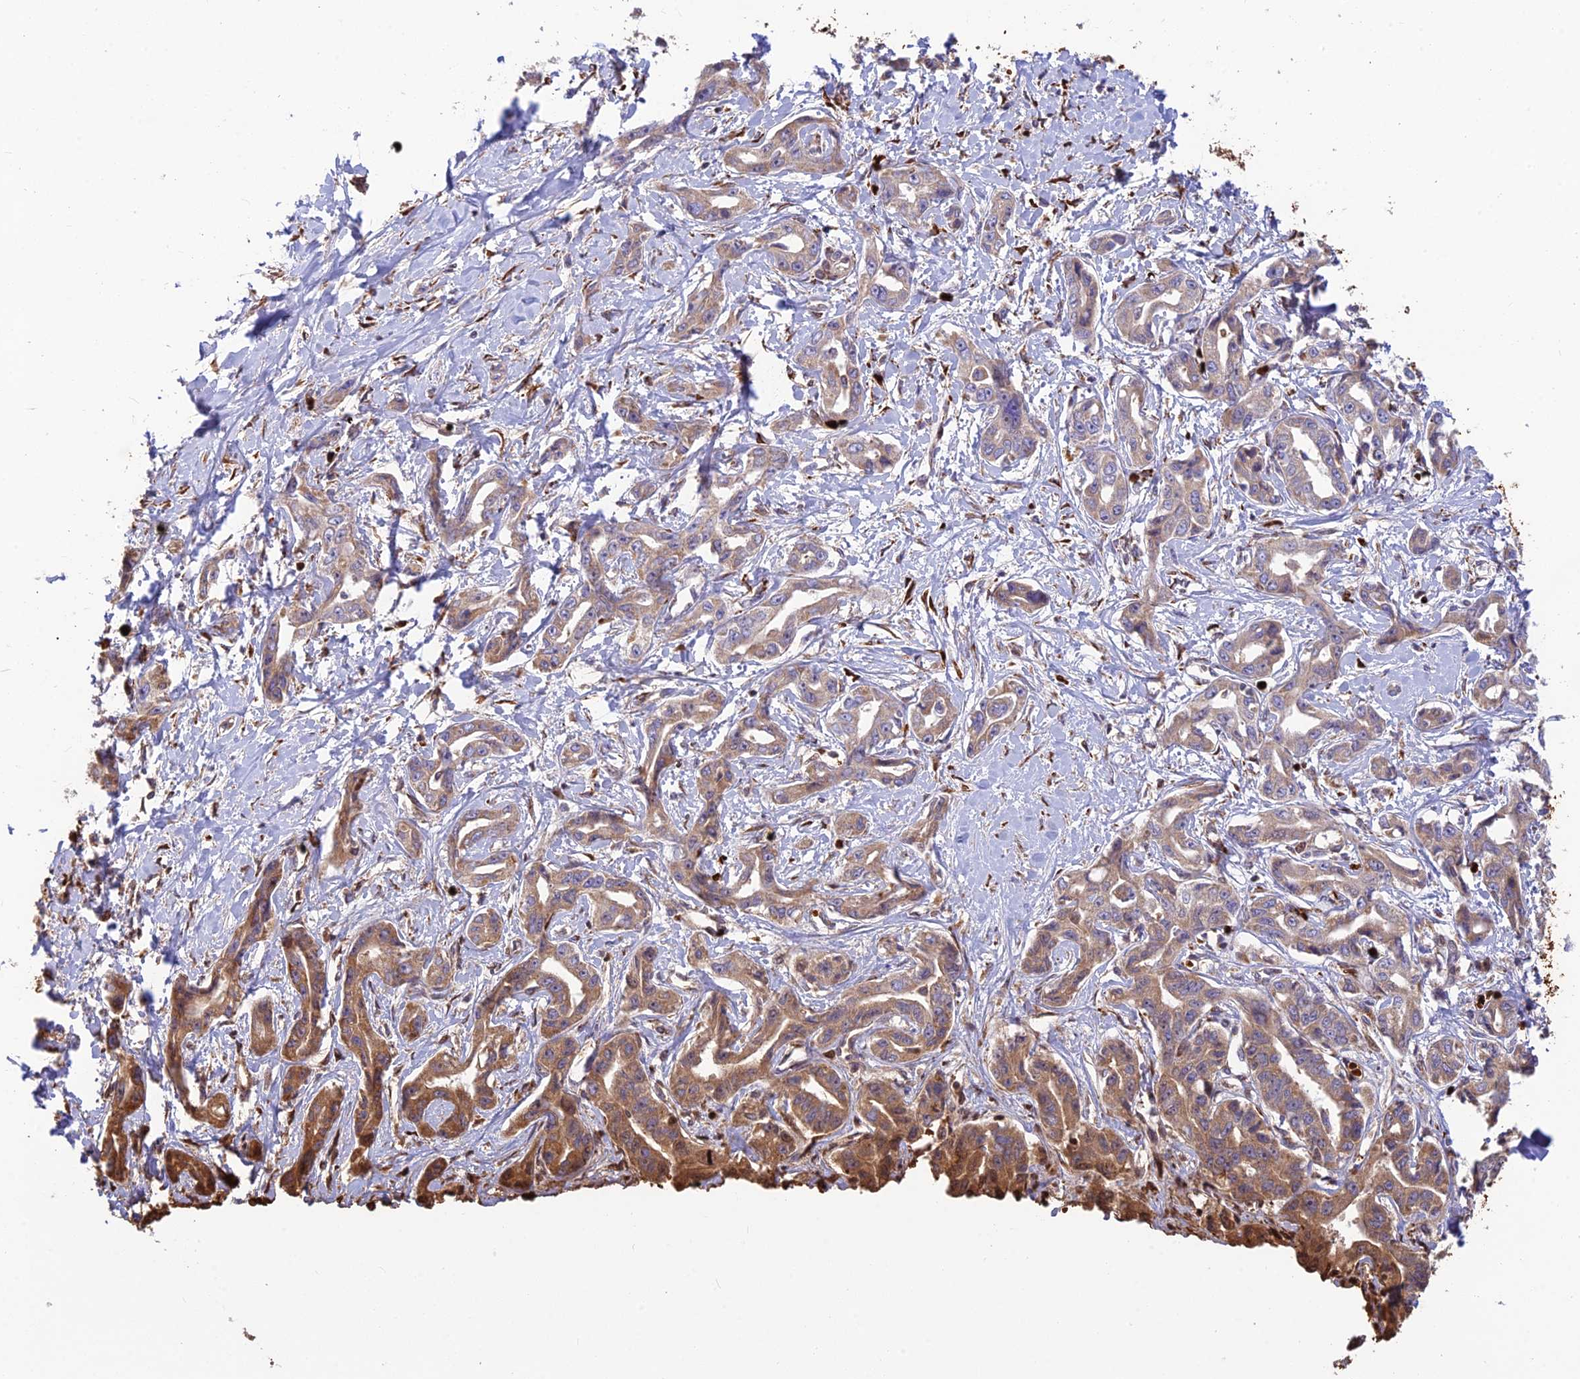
{"staining": {"intensity": "moderate", "quantity": "25%-75%", "location": "cytoplasmic/membranous"}, "tissue": "liver cancer", "cell_type": "Tumor cells", "image_type": "cancer", "snomed": [{"axis": "morphology", "description": "Cholangiocarcinoma"}, {"axis": "topography", "description": "Liver"}], "caption": "Protein staining exhibits moderate cytoplasmic/membranous positivity in about 25%-75% of tumor cells in cholangiocarcinoma (liver).", "gene": "UFSP2", "patient": {"sex": "male", "age": 59}}